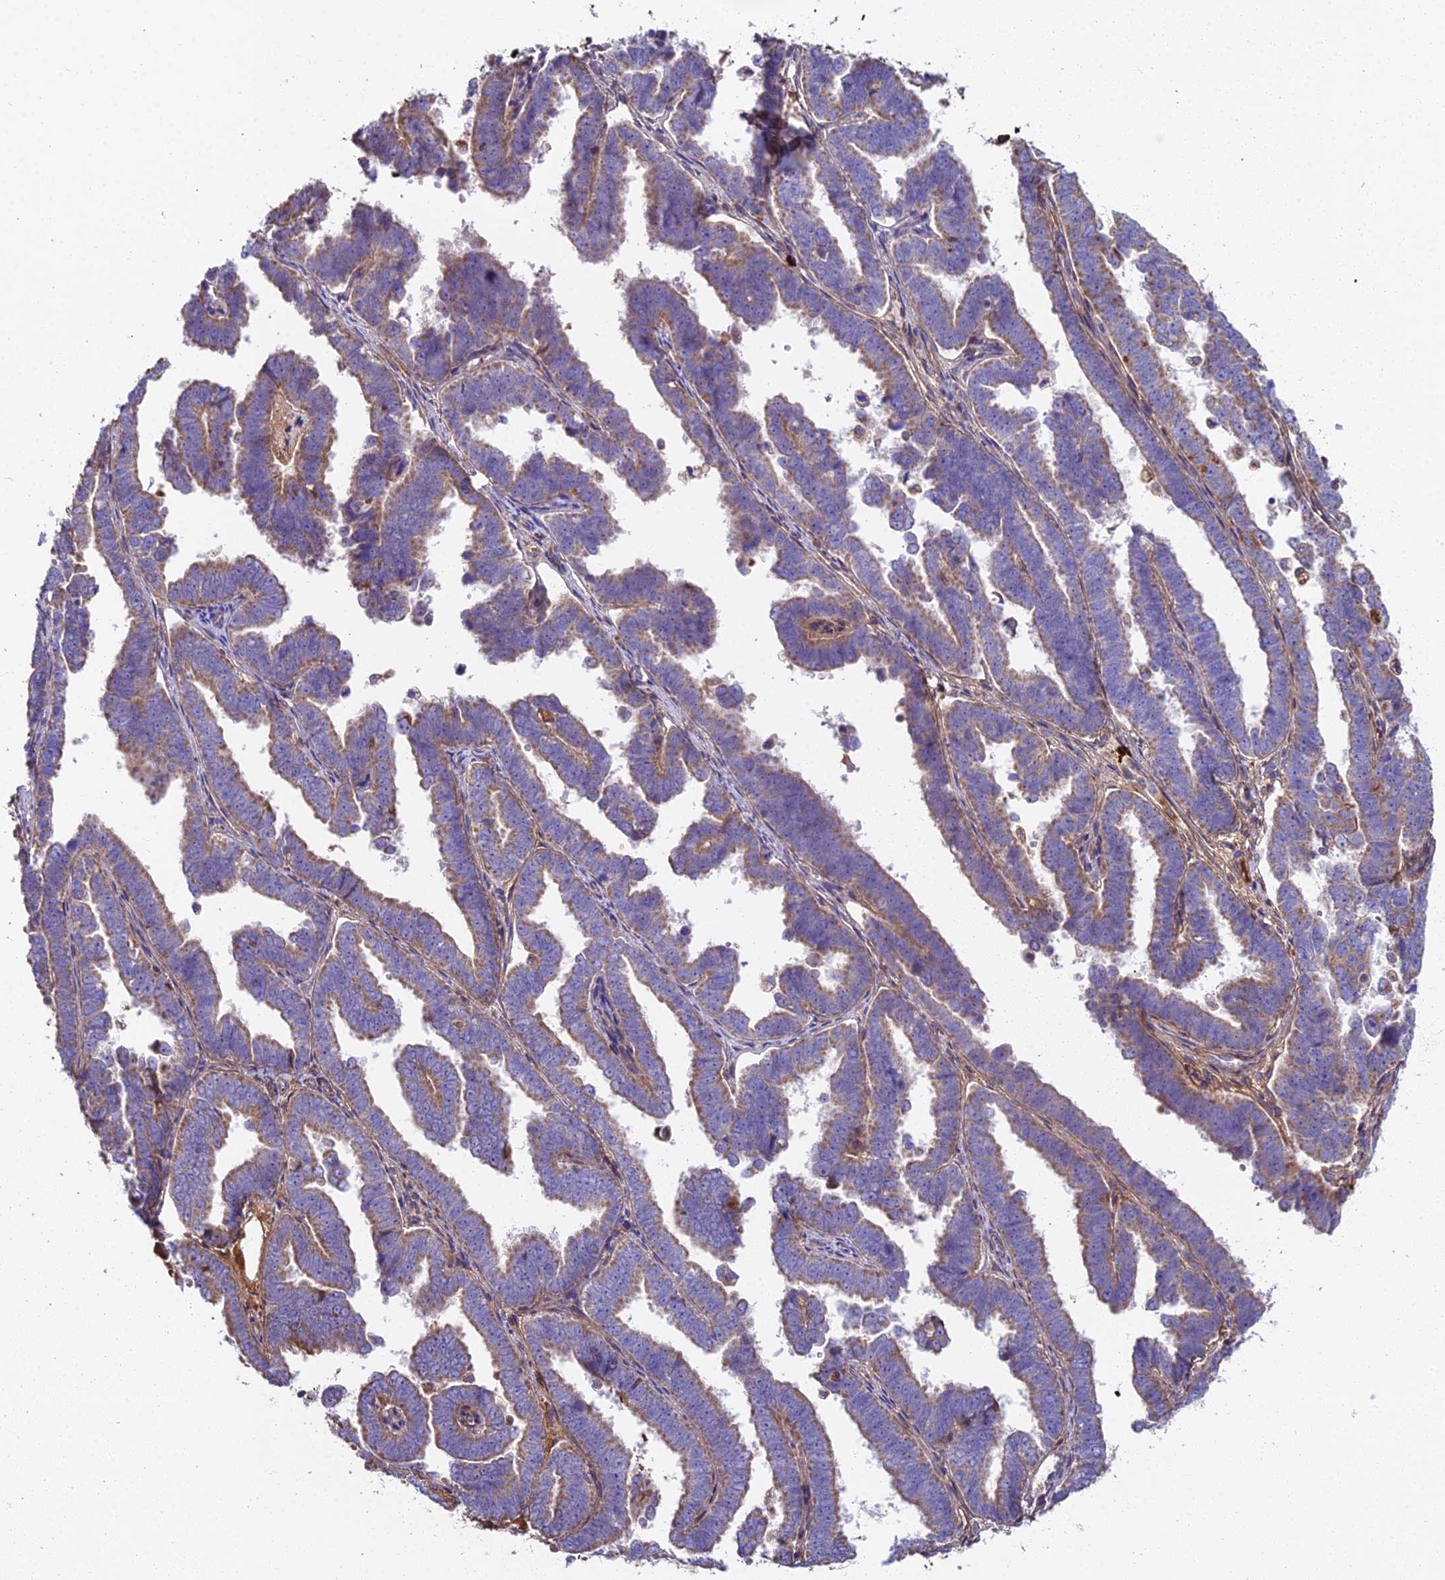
{"staining": {"intensity": "moderate", "quantity": "25%-75%", "location": "cytoplasmic/membranous"}, "tissue": "endometrial cancer", "cell_type": "Tumor cells", "image_type": "cancer", "snomed": [{"axis": "morphology", "description": "Adenocarcinoma, NOS"}, {"axis": "topography", "description": "Endometrium"}], "caption": "Immunohistochemical staining of endometrial cancer (adenocarcinoma) displays moderate cytoplasmic/membranous protein positivity in approximately 25%-75% of tumor cells. The staining was performed using DAB to visualize the protein expression in brown, while the nuclei were stained in blue with hematoxylin (Magnification: 20x).", "gene": "BEX4", "patient": {"sex": "female", "age": 75}}